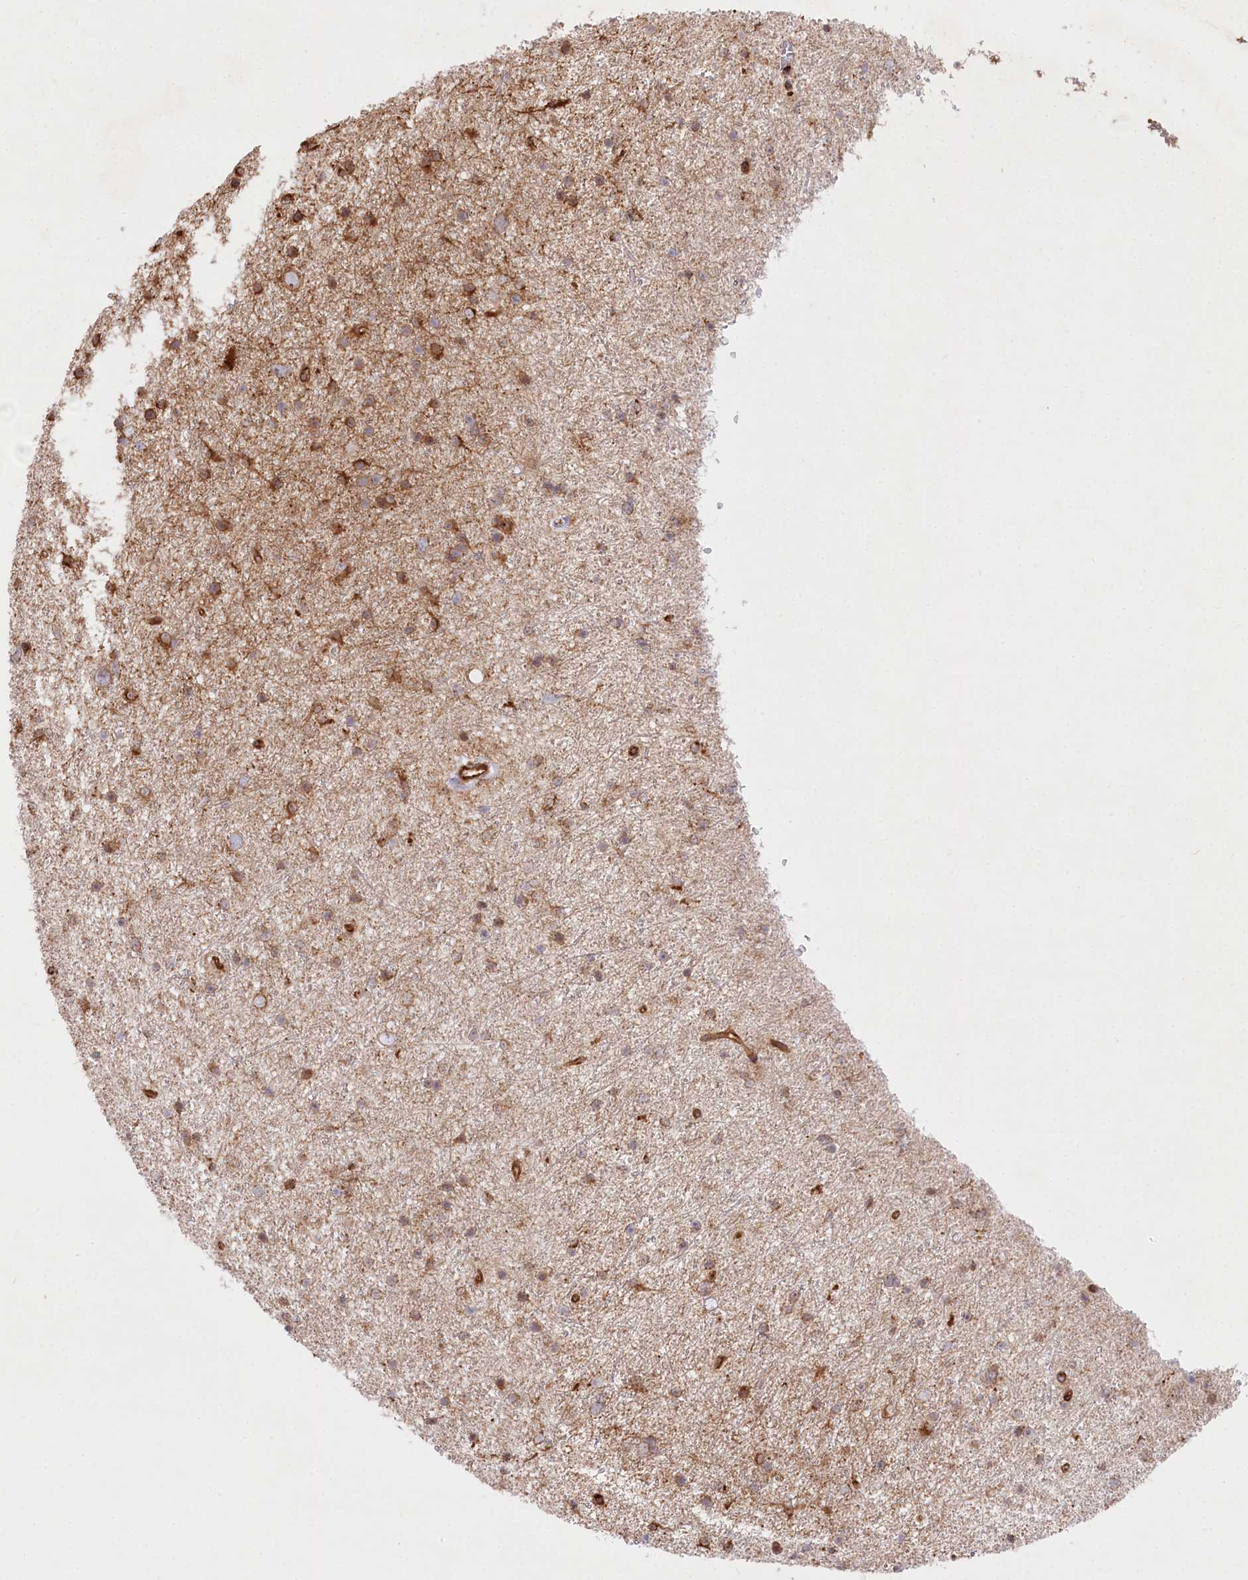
{"staining": {"intensity": "moderate", "quantity": "25%-75%", "location": "cytoplasmic/membranous"}, "tissue": "glioma", "cell_type": "Tumor cells", "image_type": "cancer", "snomed": [{"axis": "morphology", "description": "Glioma, malignant, Low grade"}, {"axis": "topography", "description": "Cerebral cortex"}], "caption": "Immunohistochemistry of low-grade glioma (malignant) shows medium levels of moderate cytoplasmic/membranous positivity in approximately 25%-75% of tumor cells.", "gene": "MTPAP", "patient": {"sex": "female", "age": 39}}